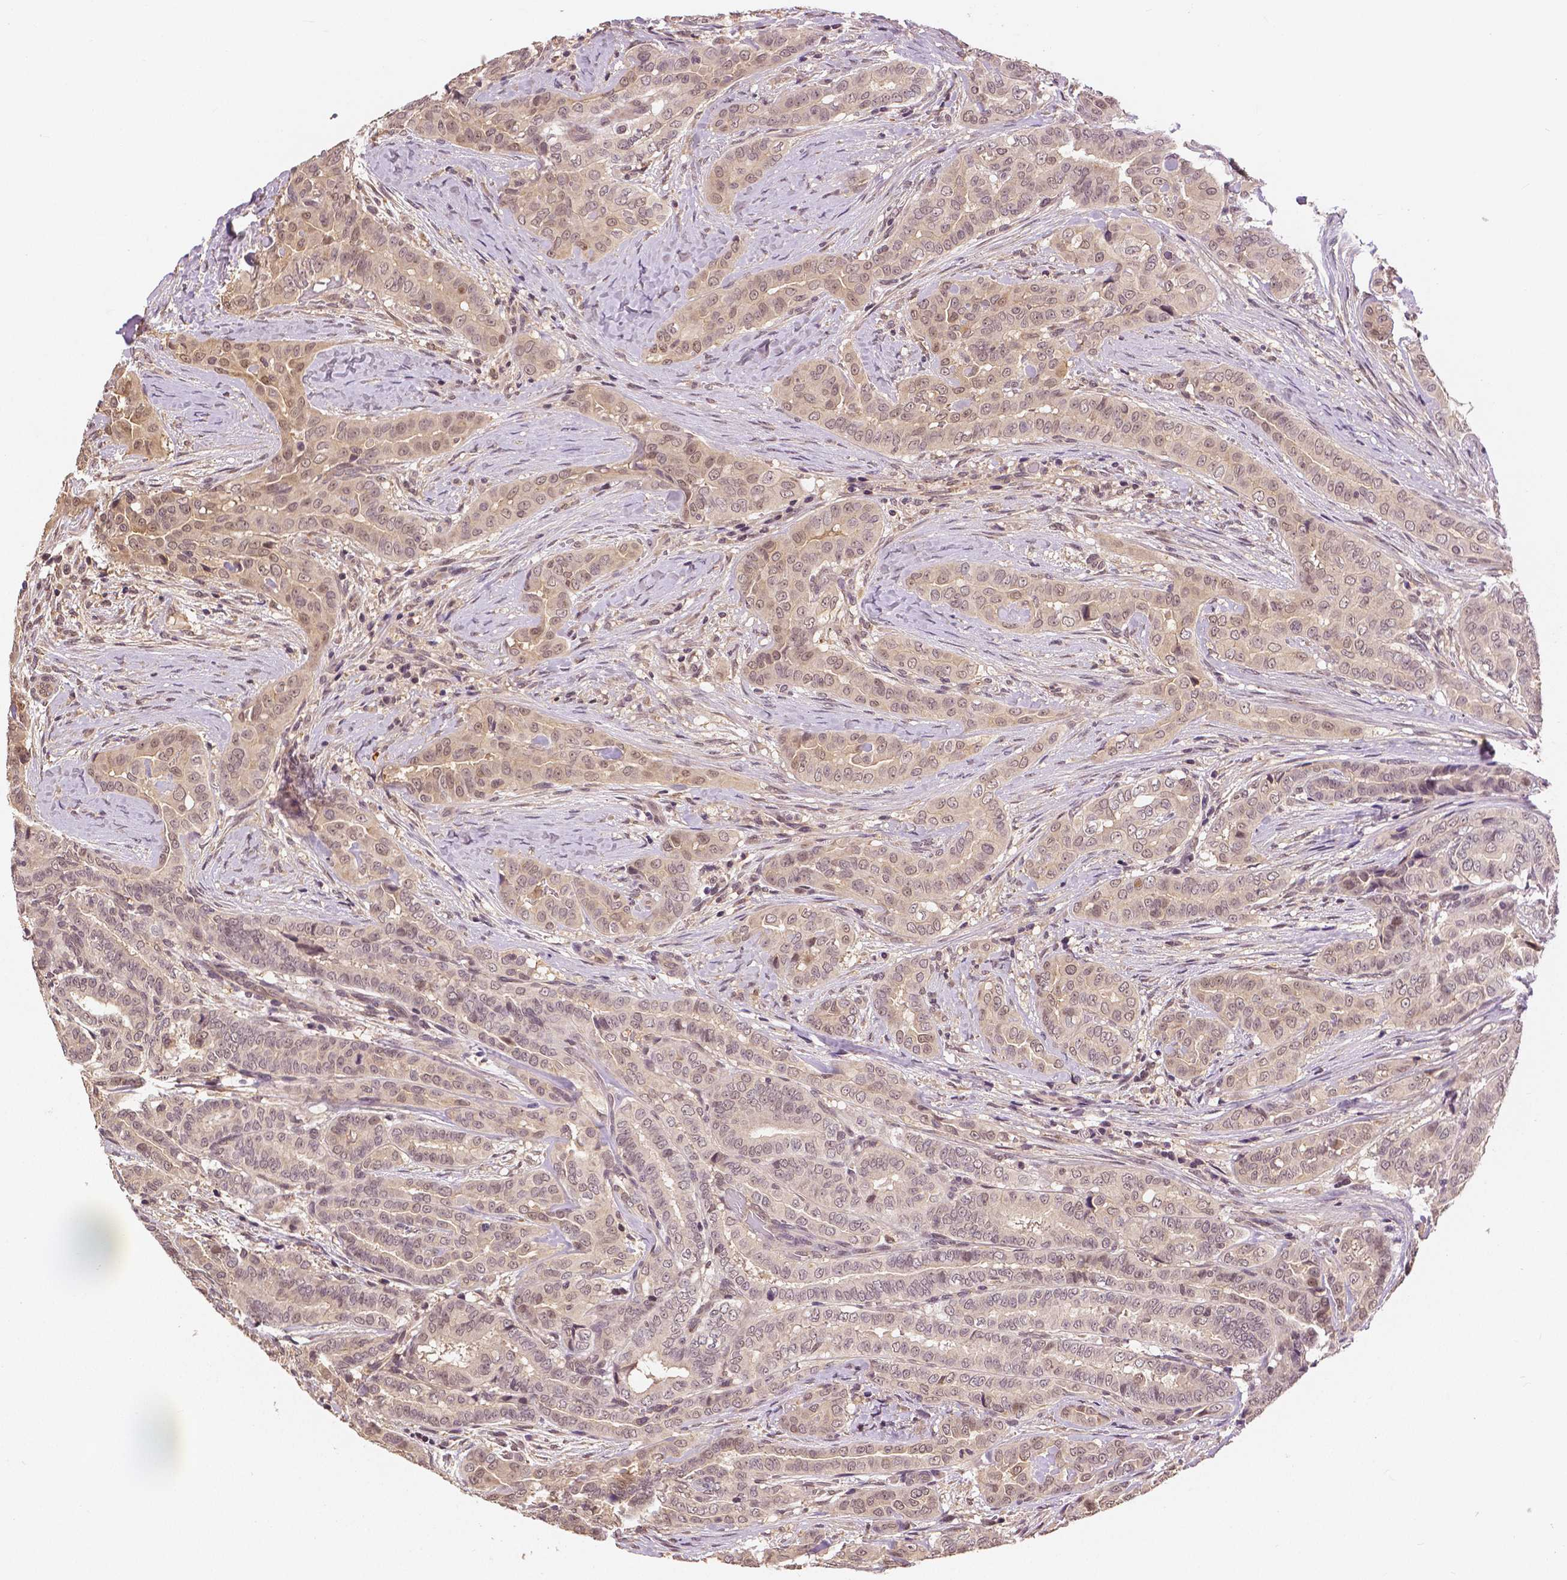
{"staining": {"intensity": "weak", "quantity": "25%-75%", "location": "nuclear"}, "tissue": "thyroid cancer", "cell_type": "Tumor cells", "image_type": "cancer", "snomed": [{"axis": "morphology", "description": "Papillary adenocarcinoma, NOS"}, {"axis": "morphology", "description": "Papillary adenoma metastatic"}, {"axis": "topography", "description": "Thyroid gland"}], "caption": "An image of papillary adenoma metastatic (thyroid) stained for a protein demonstrates weak nuclear brown staining in tumor cells.", "gene": "MAP1LC3B", "patient": {"sex": "female", "age": 50}}